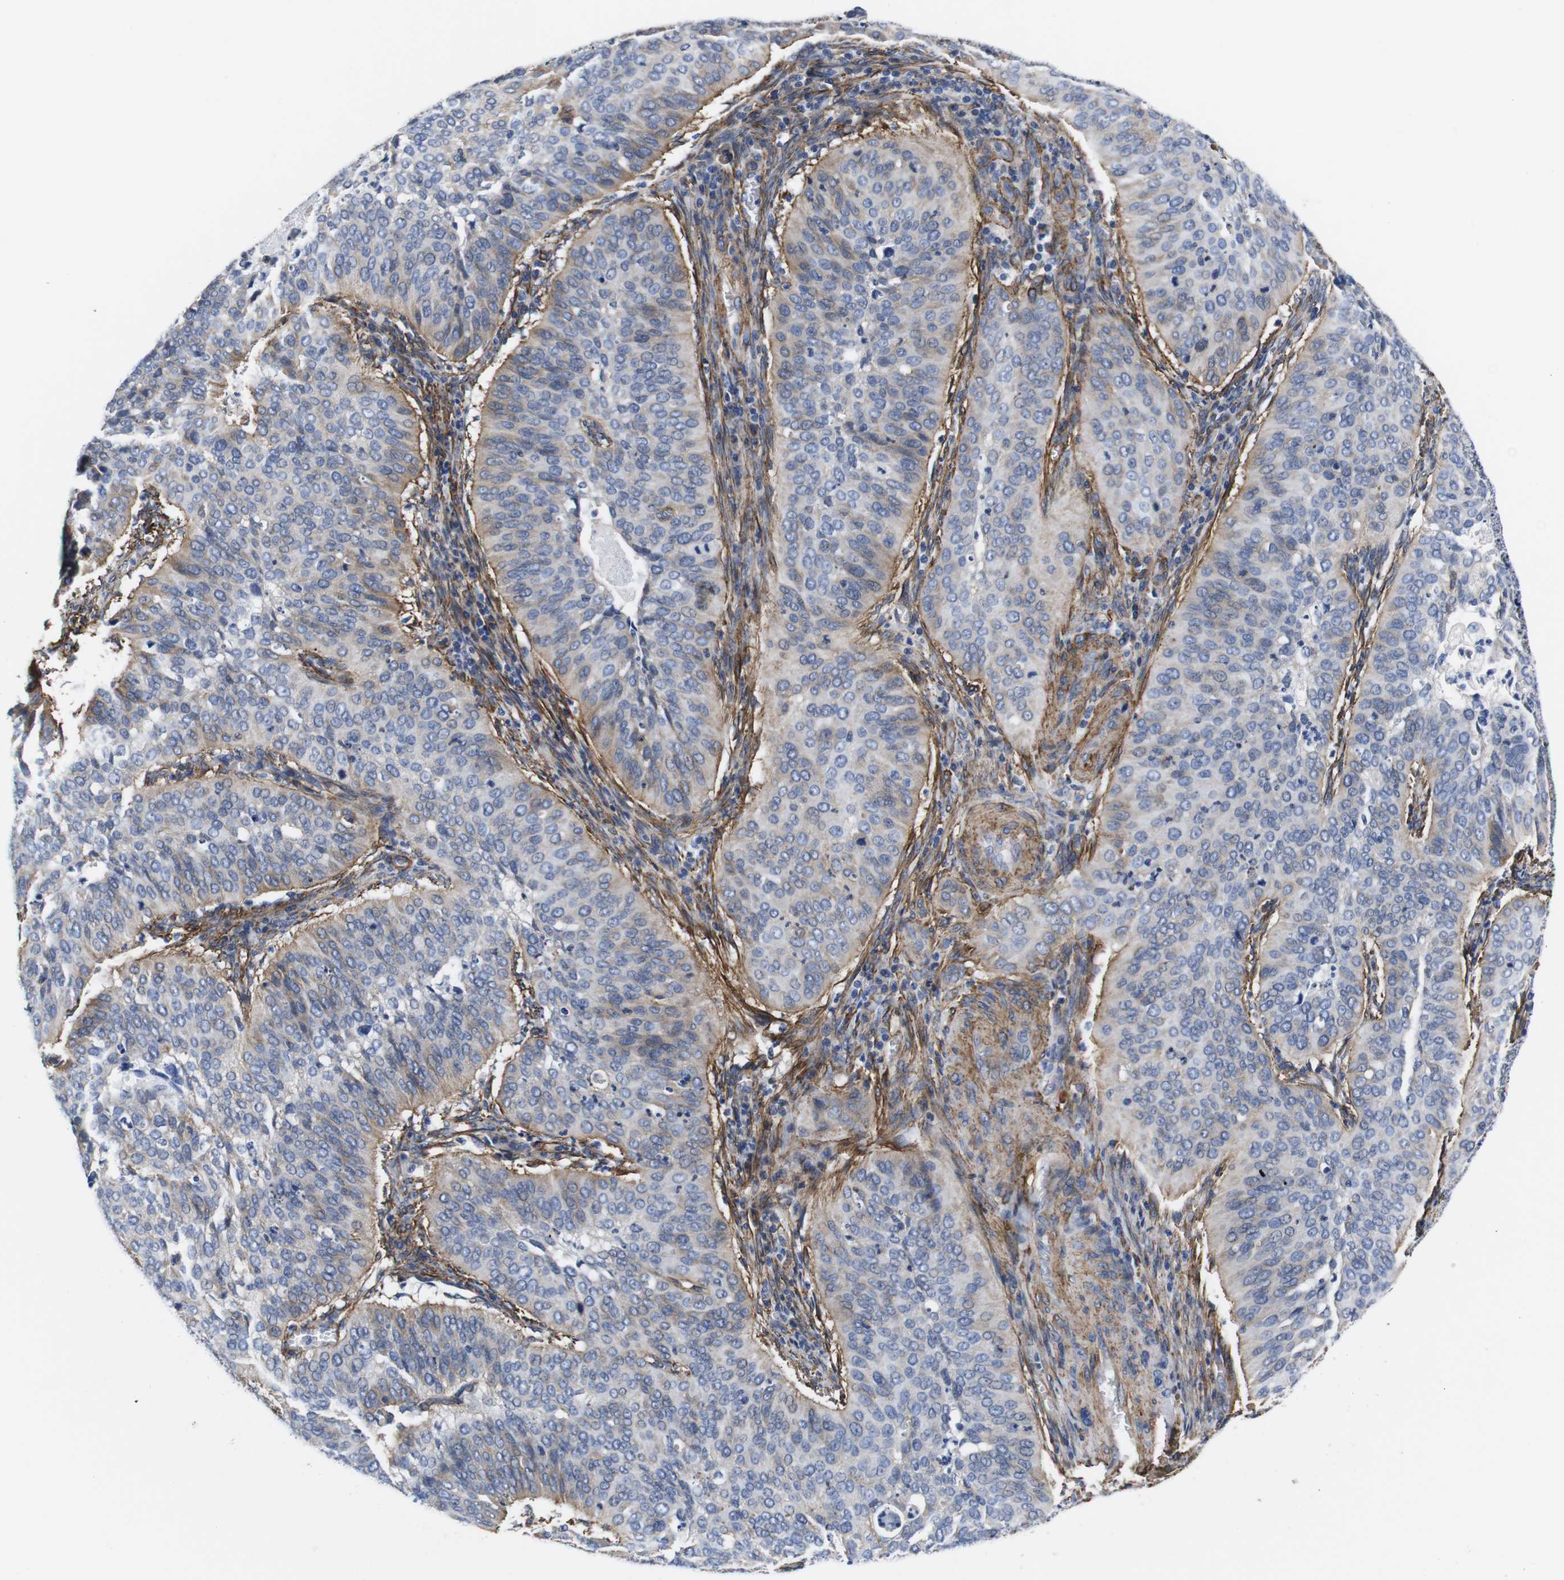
{"staining": {"intensity": "weak", "quantity": "<25%", "location": "cytoplasmic/membranous"}, "tissue": "cervical cancer", "cell_type": "Tumor cells", "image_type": "cancer", "snomed": [{"axis": "morphology", "description": "Normal tissue, NOS"}, {"axis": "morphology", "description": "Squamous cell carcinoma, NOS"}, {"axis": "topography", "description": "Cervix"}], "caption": "An IHC histopathology image of squamous cell carcinoma (cervical) is shown. There is no staining in tumor cells of squamous cell carcinoma (cervical). The staining was performed using DAB (3,3'-diaminobenzidine) to visualize the protein expression in brown, while the nuclei were stained in blue with hematoxylin (Magnification: 20x).", "gene": "WNT10A", "patient": {"sex": "female", "age": 39}}